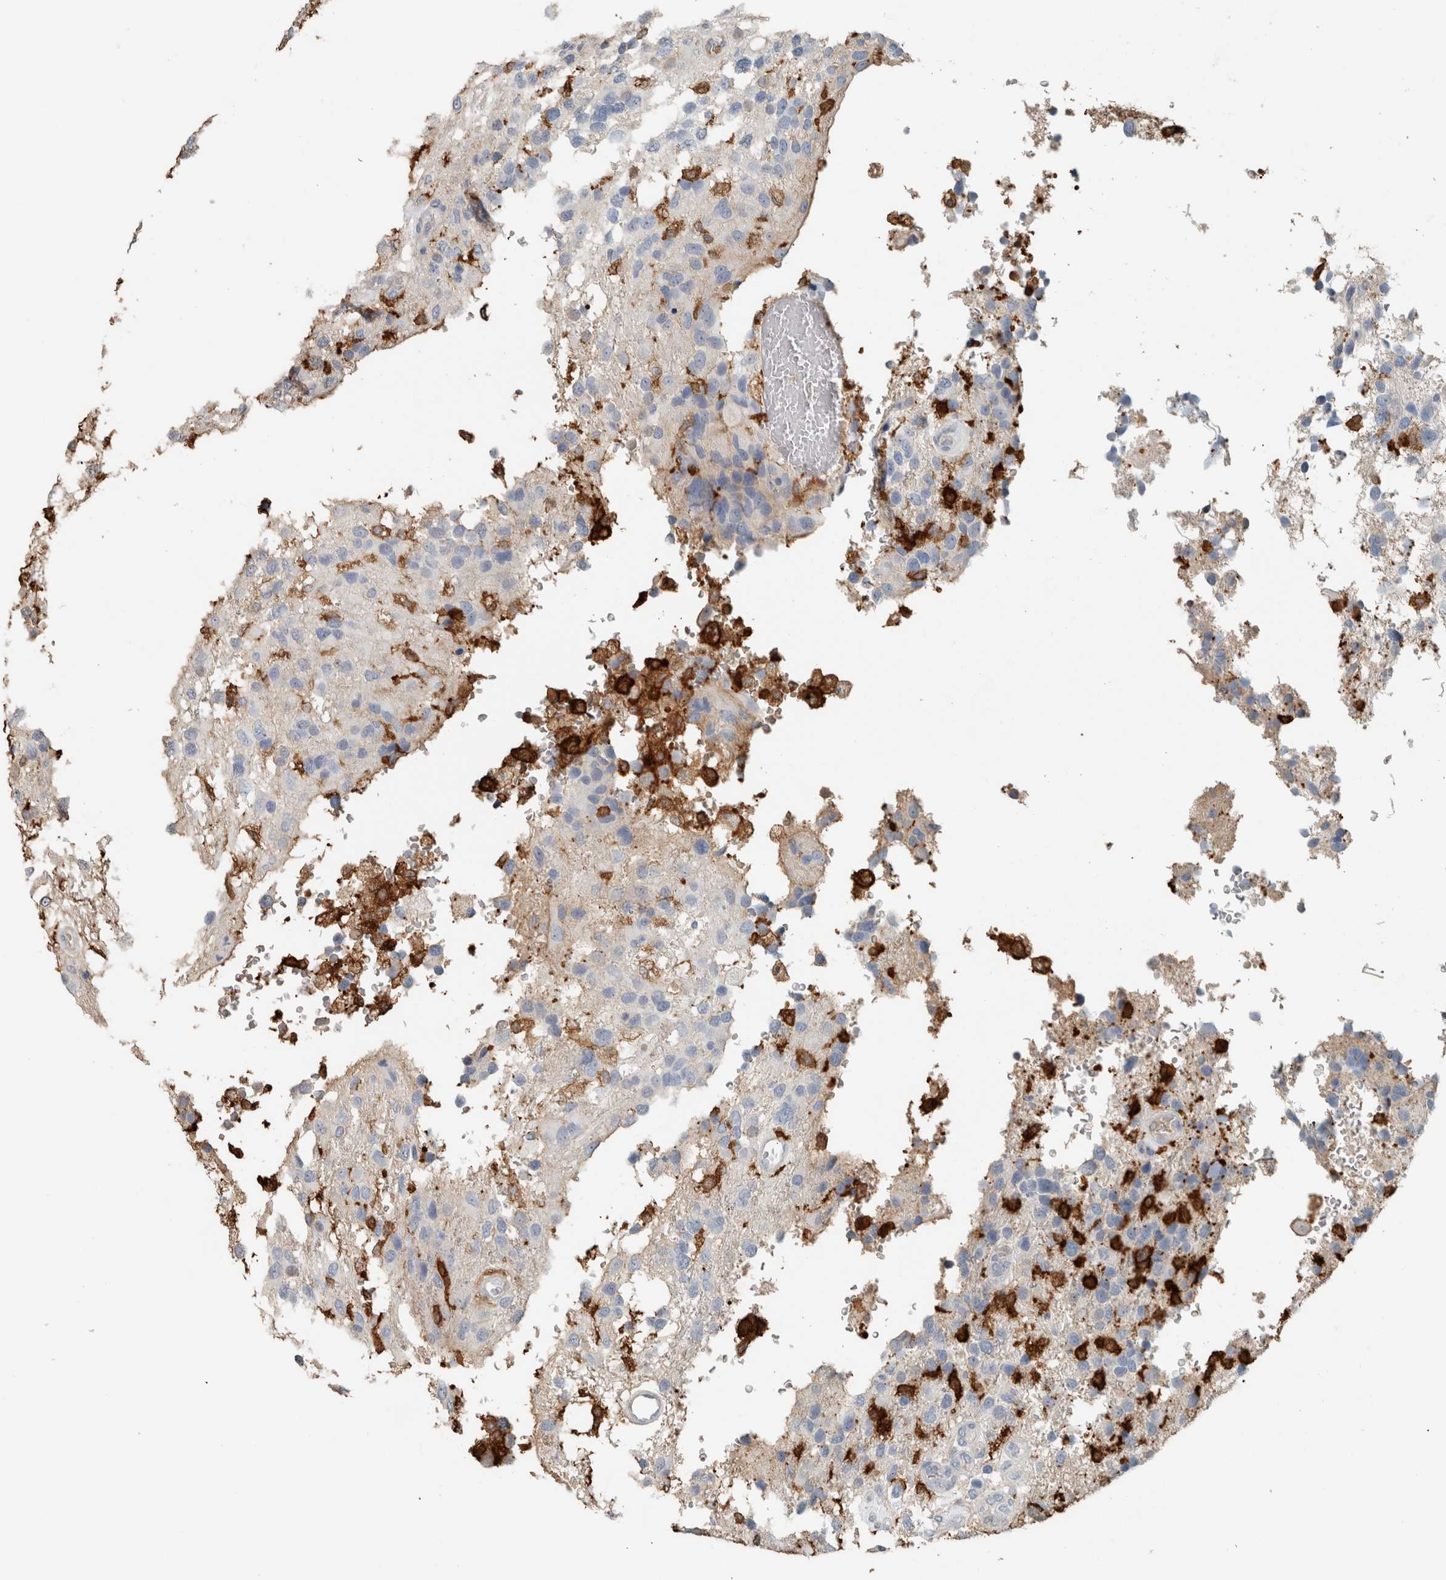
{"staining": {"intensity": "negative", "quantity": "none", "location": "none"}, "tissue": "glioma", "cell_type": "Tumor cells", "image_type": "cancer", "snomed": [{"axis": "morphology", "description": "Glioma, malignant, High grade"}, {"axis": "topography", "description": "Brain"}], "caption": "Photomicrograph shows no significant protein expression in tumor cells of malignant high-grade glioma.", "gene": "SCIN", "patient": {"sex": "female", "age": 58}}